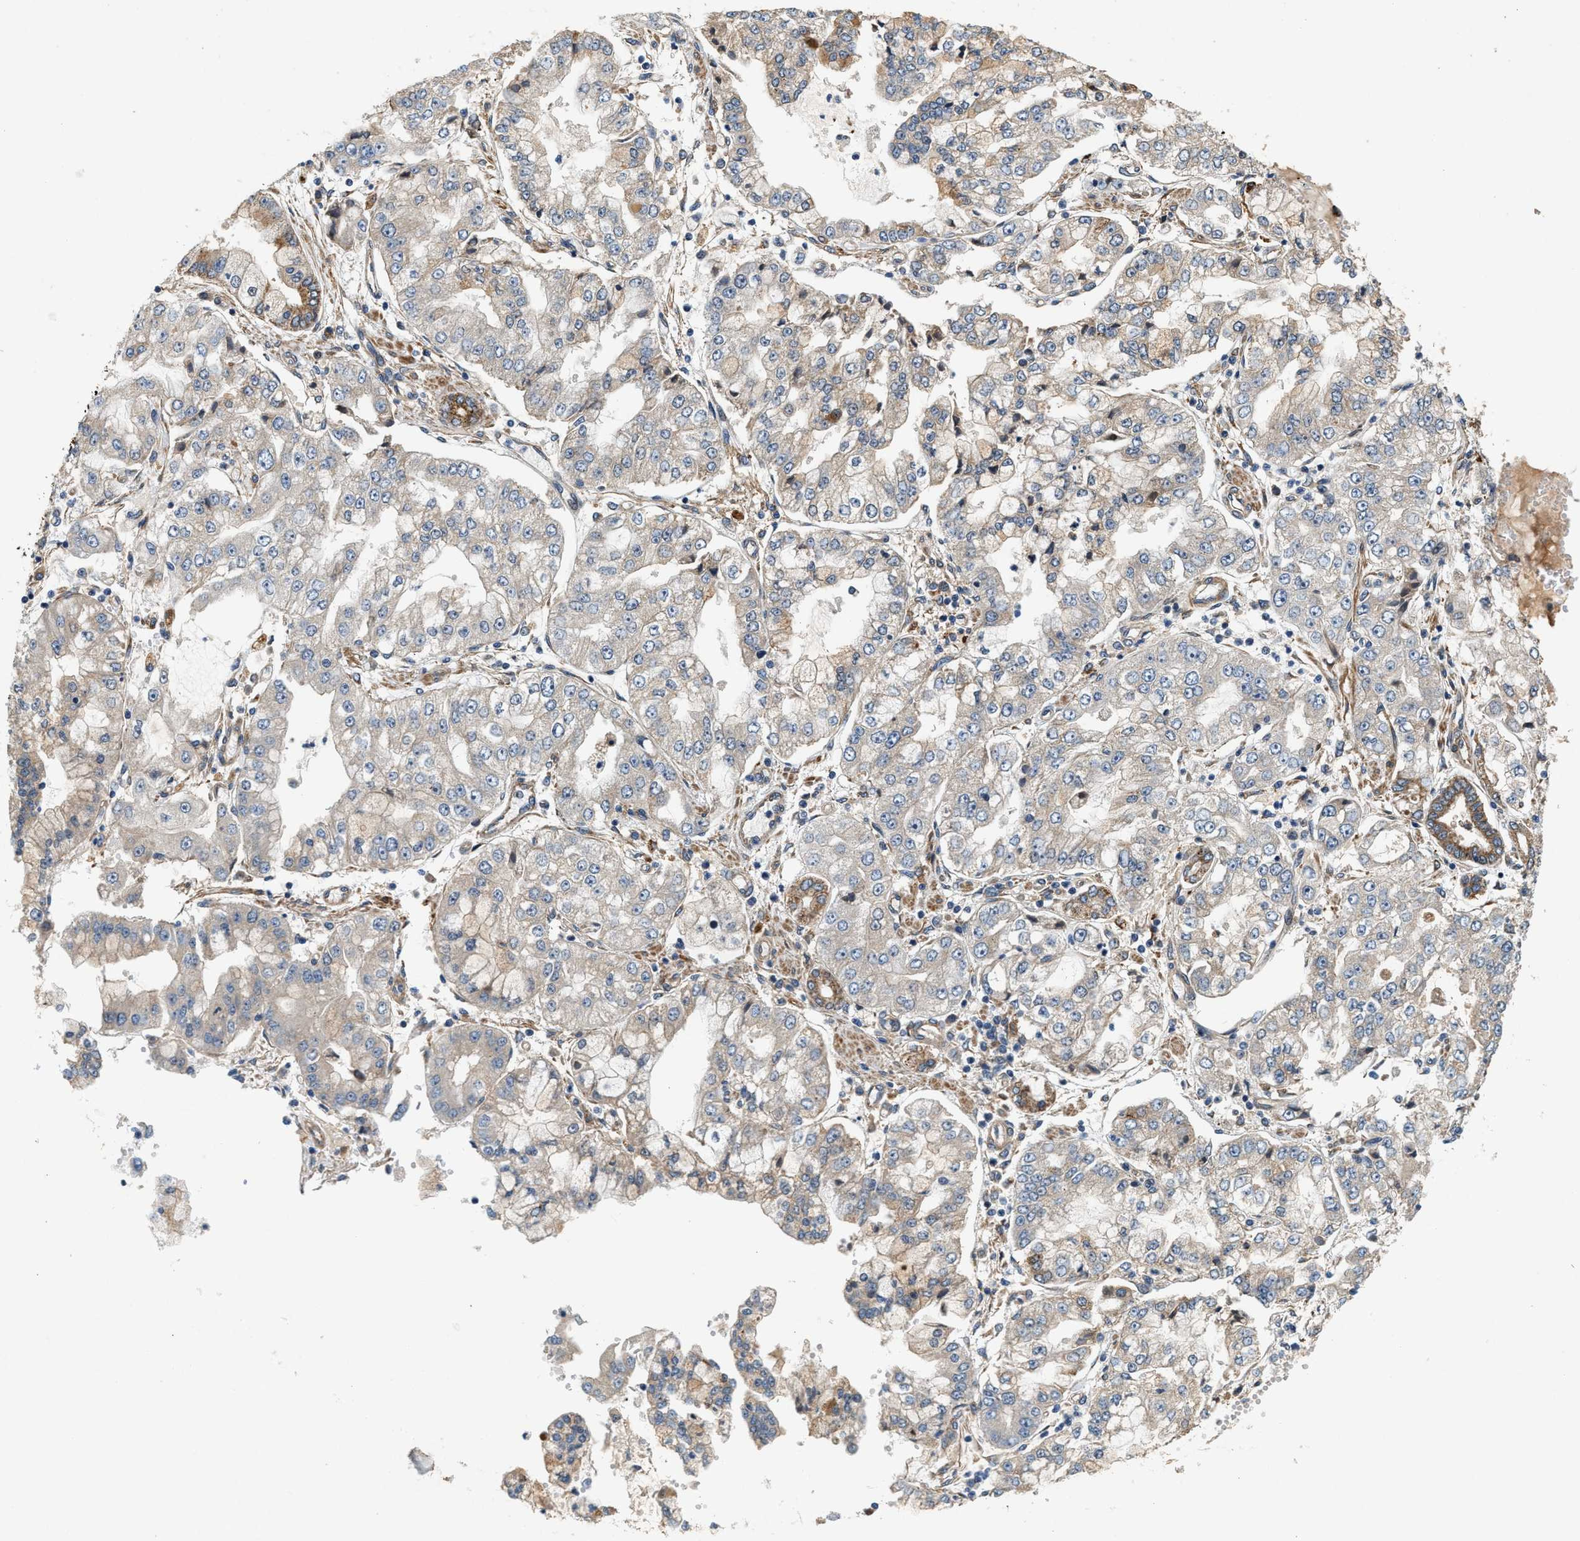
{"staining": {"intensity": "weak", "quantity": "<25%", "location": "cytoplasmic/membranous"}, "tissue": "stomach cancer", "cell_type": "Tumor cells", "image_type": "cancer", "snomed": [{"axis": "morphology", "description": "Adenocarcinoma, NOS"}, {"axis": "topography", "description": "Stomach"}], "caption": "Immunohistochemistry (IHC) image of stomach cancer (adenocarcinoma) stained for a protein (brown), which demonstrates no positivity in tumor cells.", "gene": "DUSP10", "patient": {"sex": "male", "age": 76}}